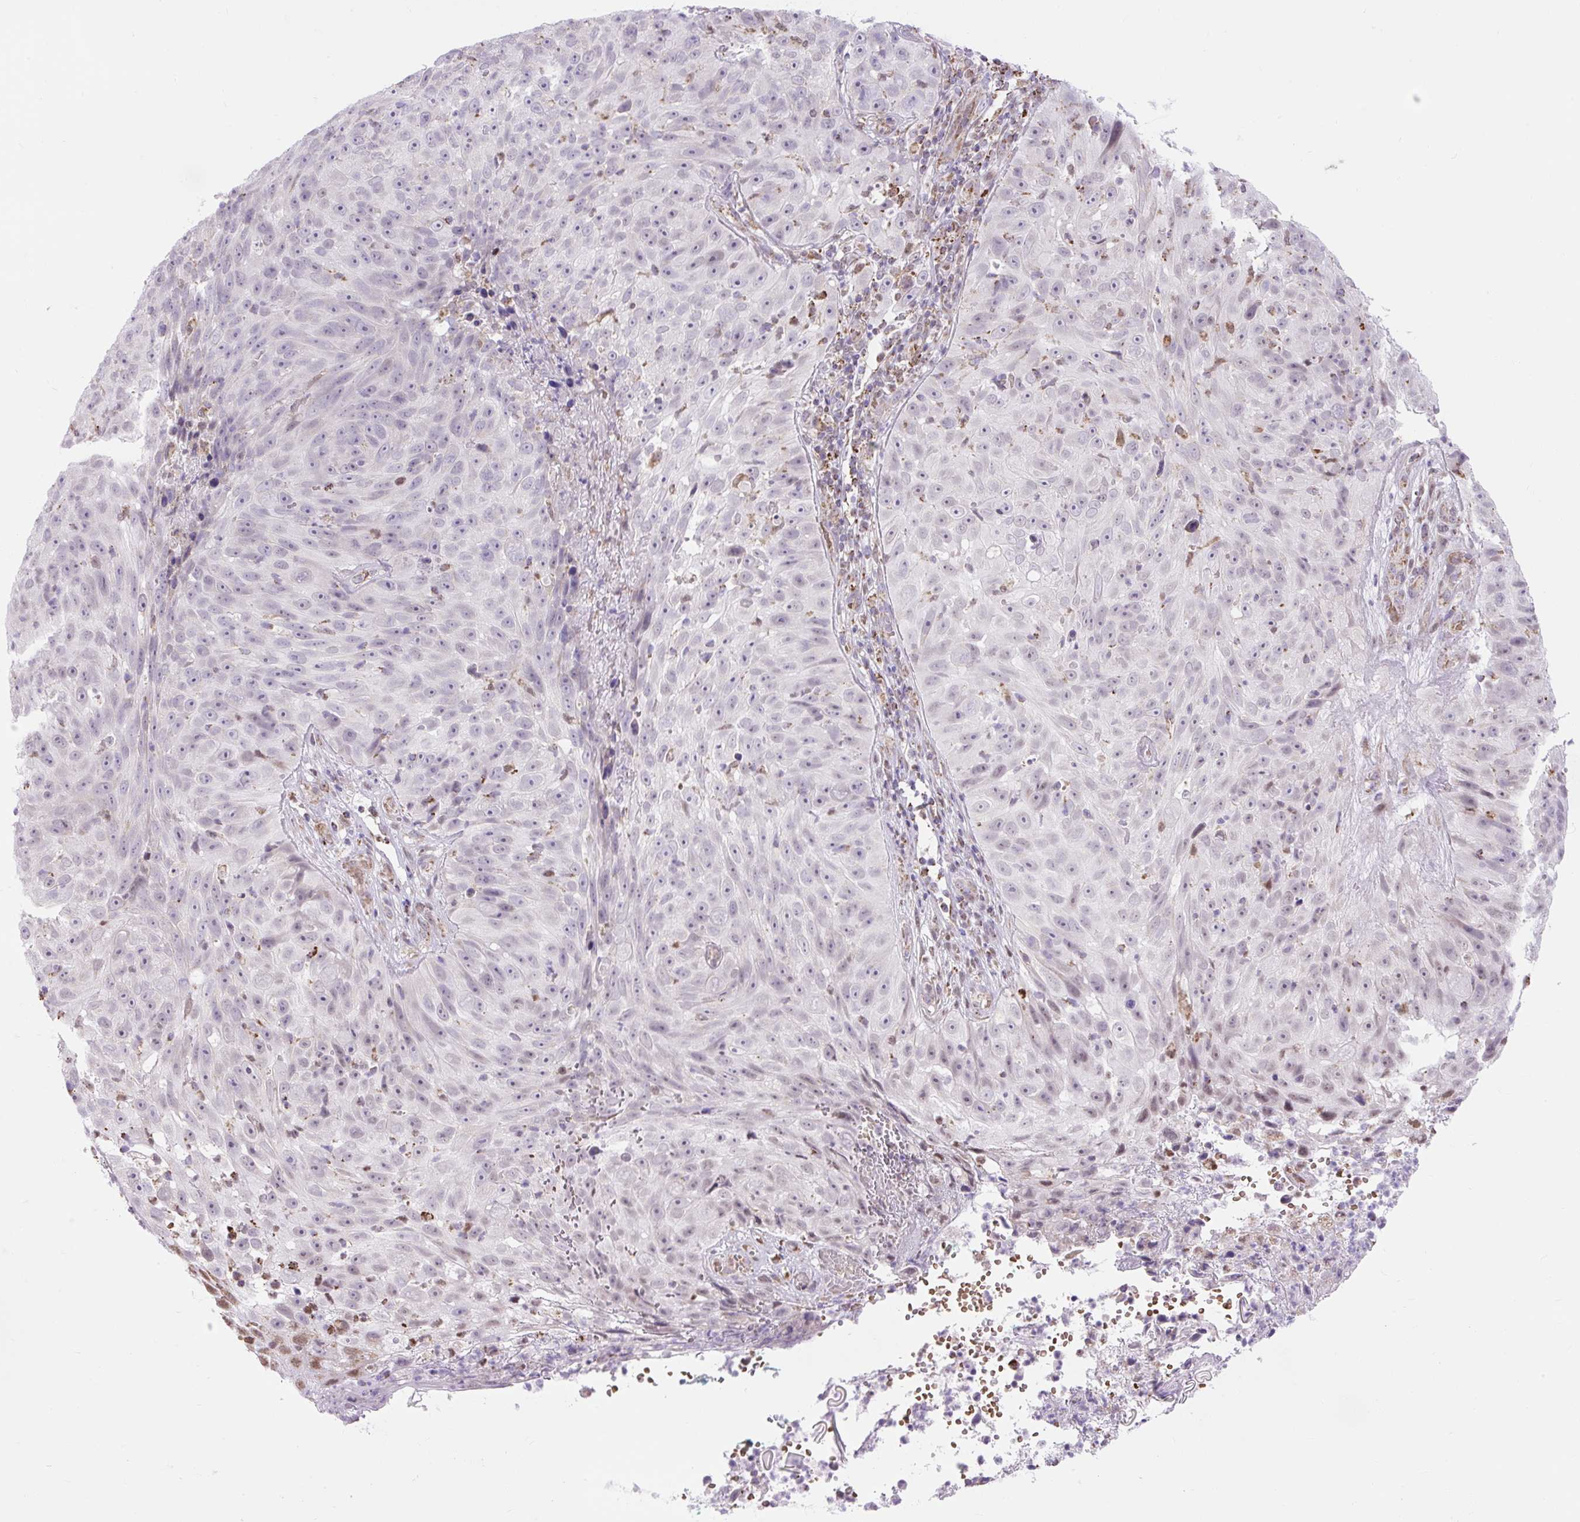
{"staining": {"intensity": "negative", "quantity": "none", "location": "none"}, "tissue": "skin cancer", "cell_type": "Tumor cells", "image_type": "cancer", "snomed": [{"axis": "morphology", "description": "Squamous cell carcinoma, NOS"}, {"axis": "topography", "description": "Skin"}], "caption": "An image of human squamous cell carcinoma (skin) is negative for staining in tumor cells.", "gene": "SCO2", "patient": {"sex": "female", "age": 87}}